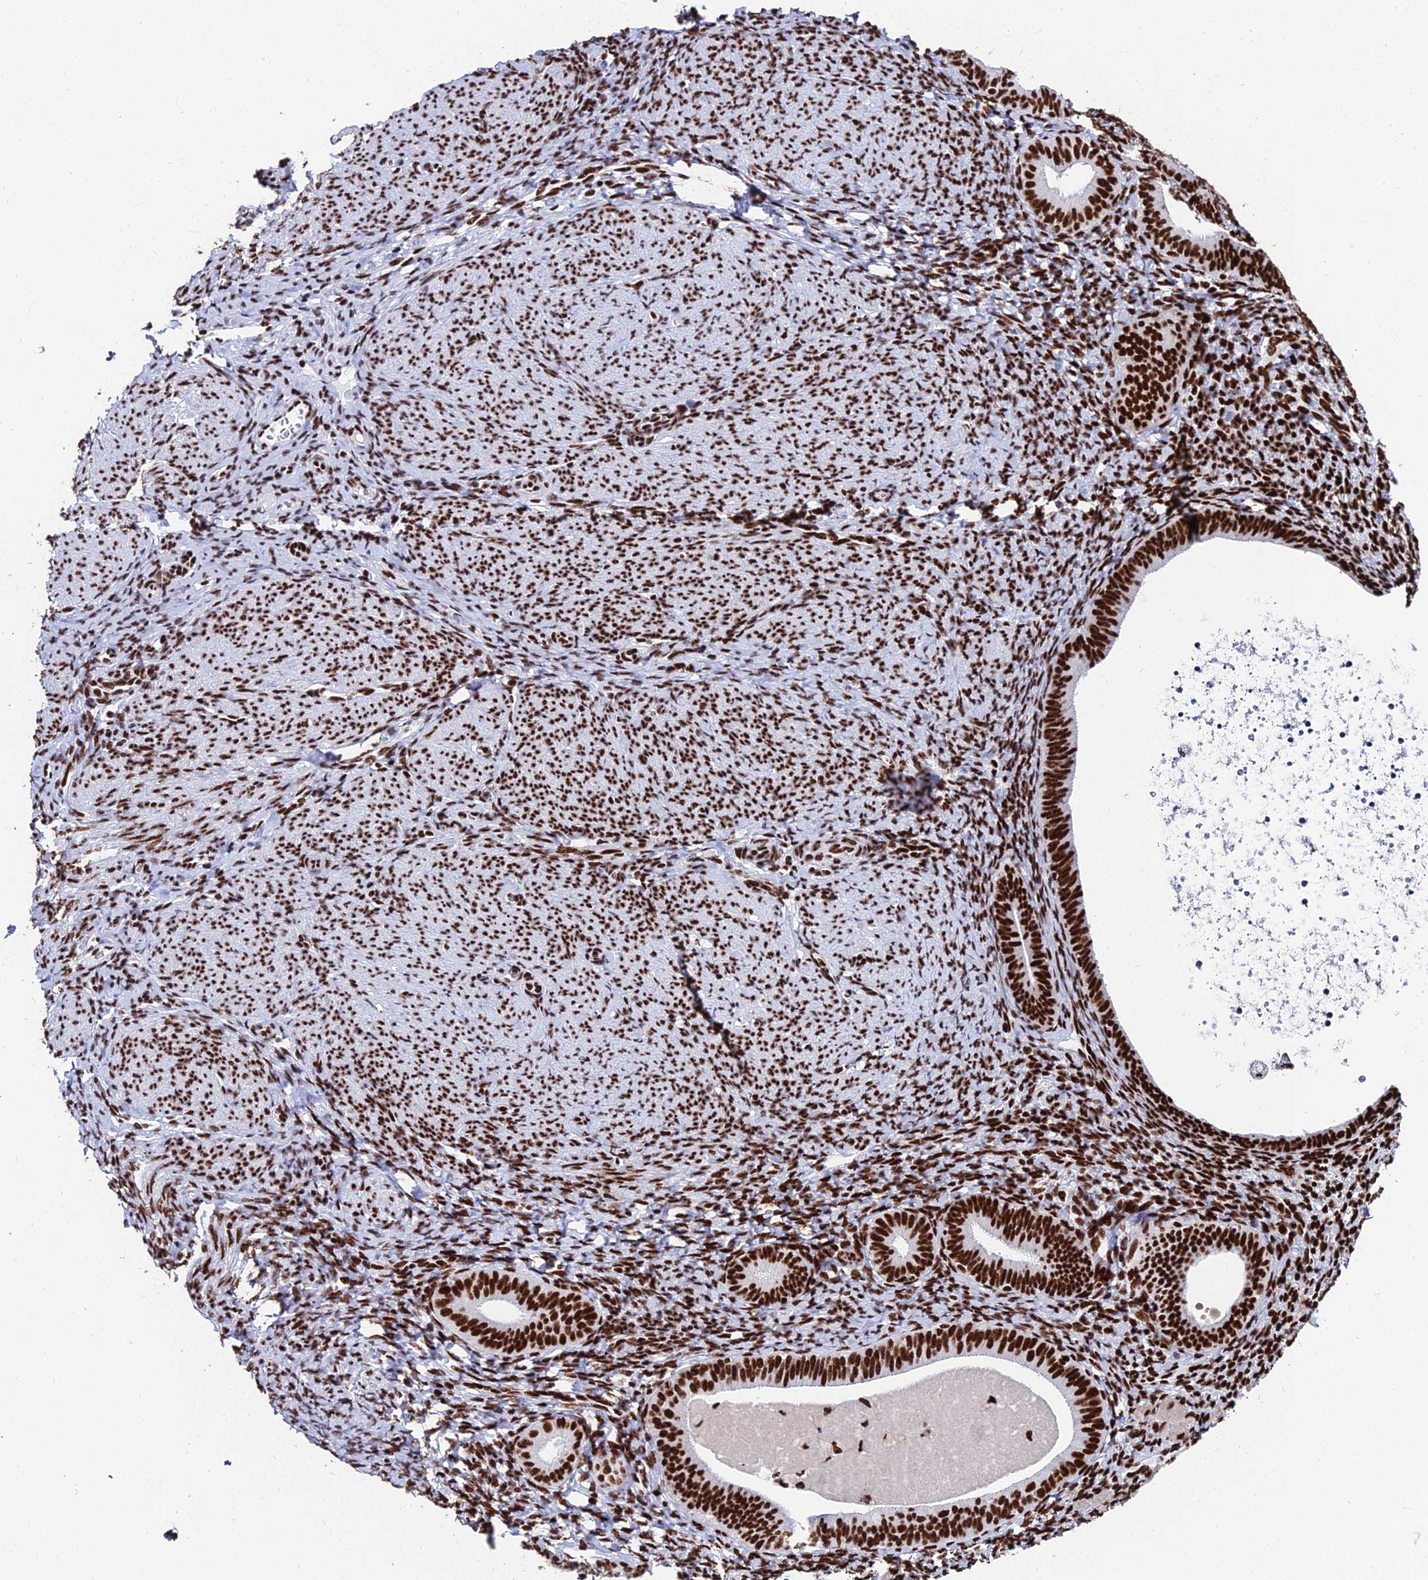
{"staining": {"intensity": "strong", "quantity": ">75%", "location": "nuclear"}, "tissue": "endometrium", "cell_type": "Cells in endometrial stroma", "image_type": "normal", "snomed": [{"axis": "morphology", "description": "Normal tissue, NOS"}, {"axis": "topography", "description": "Endometrium"}], "caption": "Approximately >75% of cells in endometrial stroma in unremarkable endometrium display strong nuclear protein positivity as visualized by brown immunohistochemical staining.", "gene": "HNRNPH1", "patient": {"sex": "female", "age": 65}}